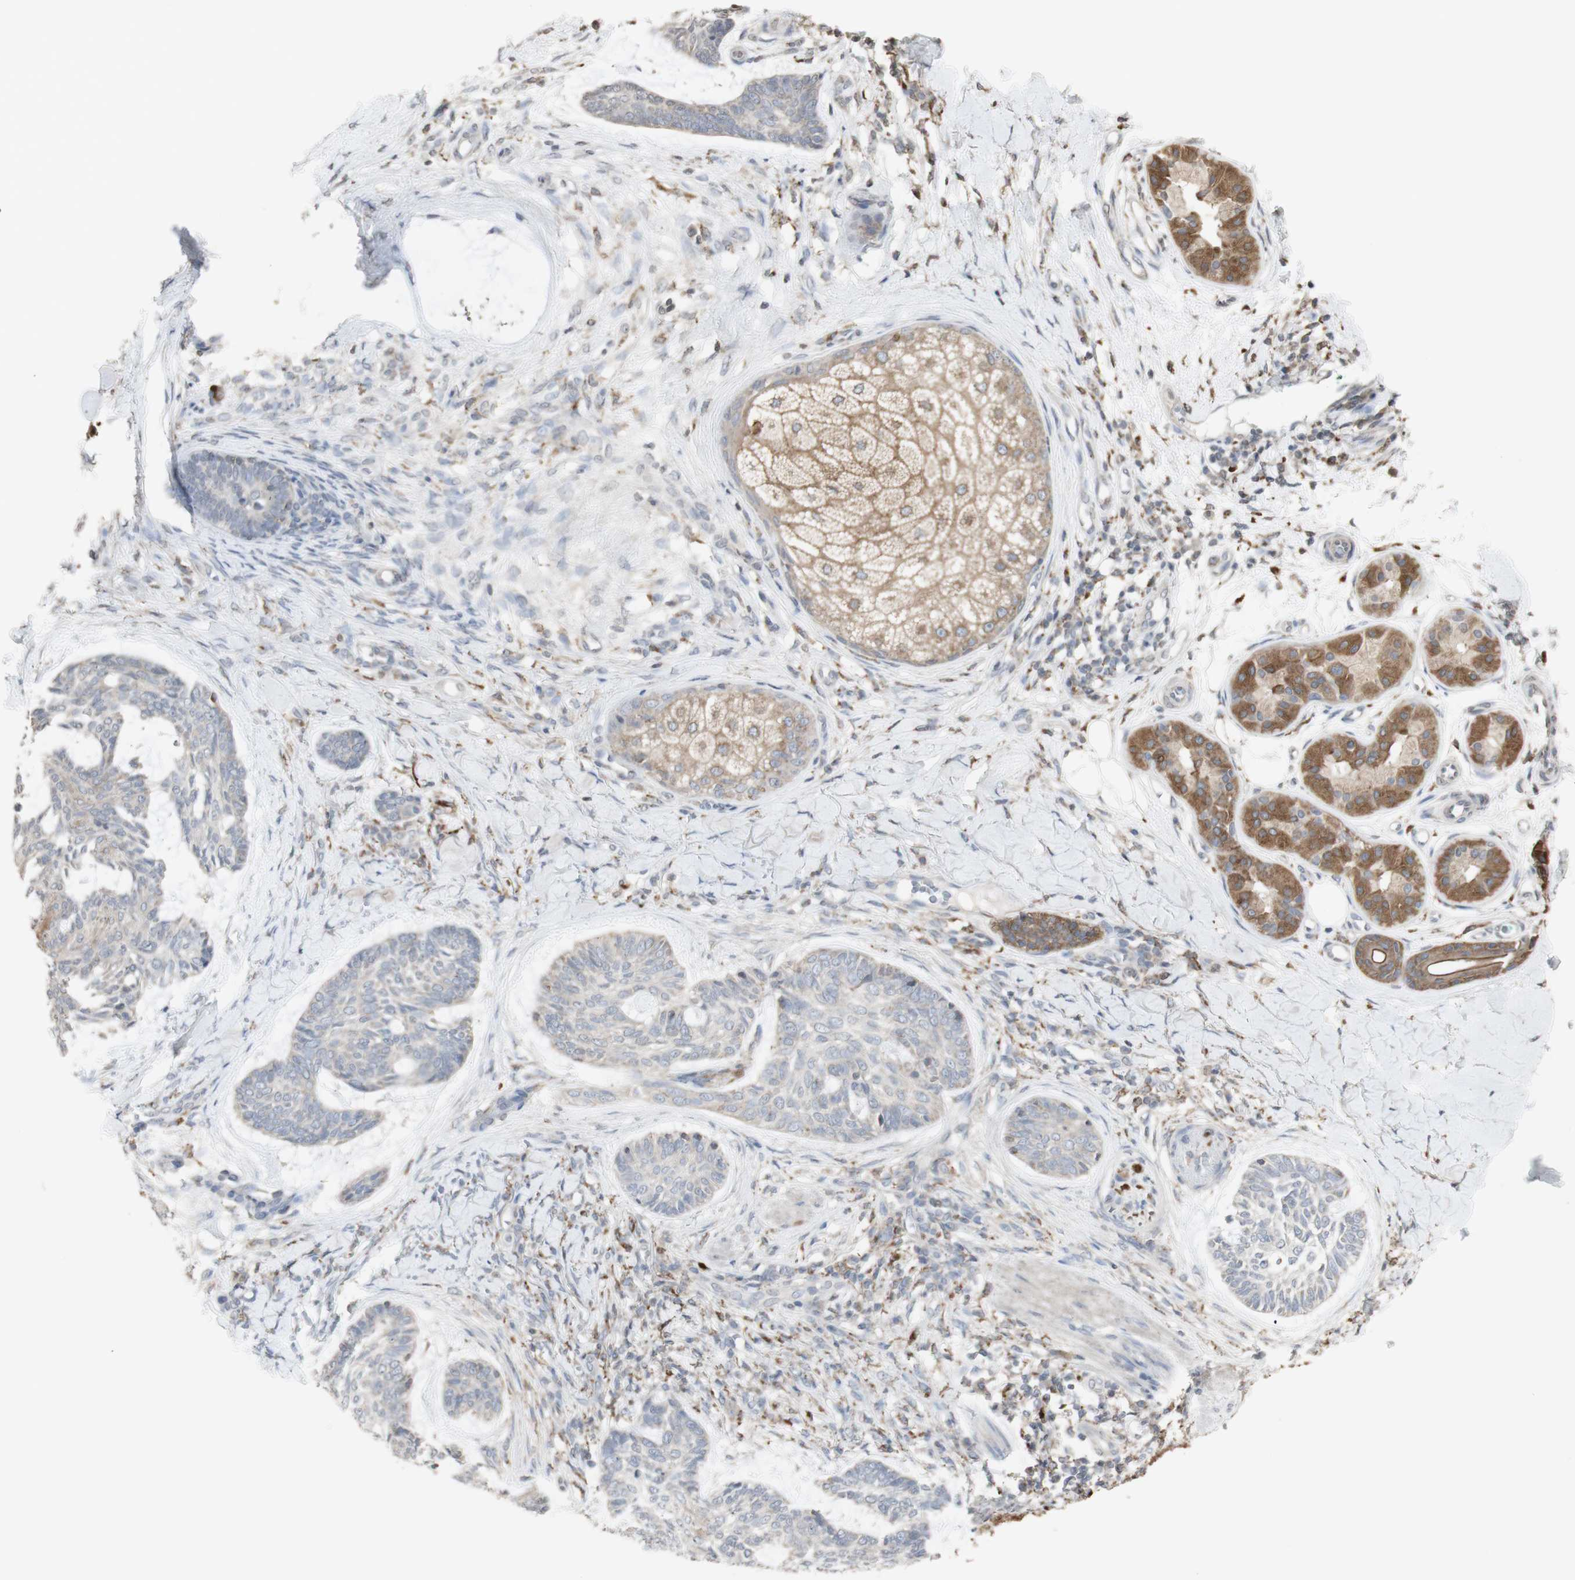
{"staining": {"intensity": "weak", "quantity": "<25%", "location": "cytoplasmic/membranous"}, "tissue": "skin cancer", "cell_type": "Tumor cells", "image_type": "cancer", "snomed": [{"axis": "morphology", "description": "Basal cell carcinoma"}, {"axis": "topography", "description": "Skin"}], "caption": "High power microscopy histopathology image of an immunohistochemistry image of skin cancer, revealing no significant positivity in tumor cells.", "gene": "ATP6V1E1", "patient": {"sex": "male", "age": 43}}